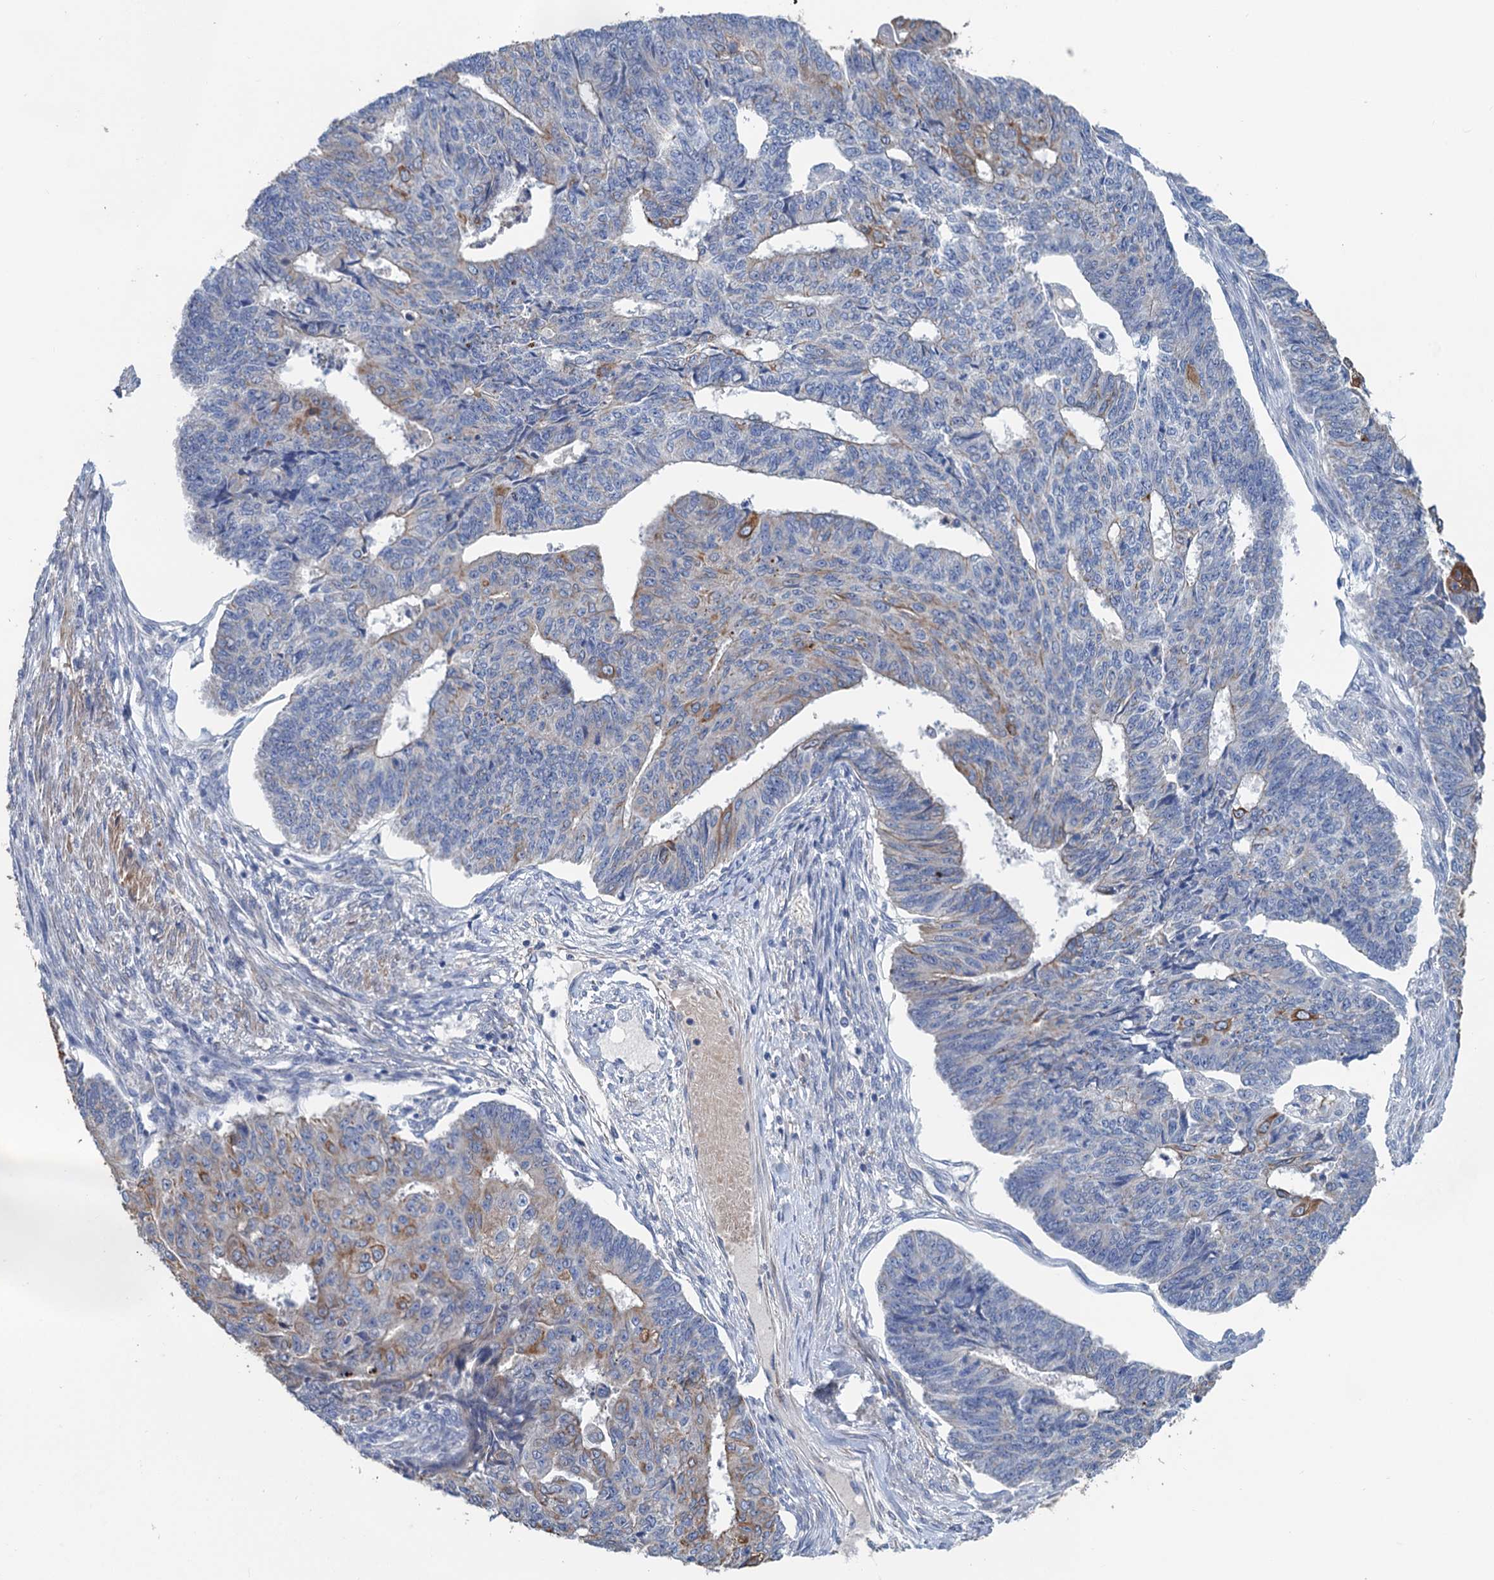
{"staining": {"intensity": "moderate", "quantity": "<25%", "location": "cytoplasmic/membranous"}, "tissue": "endometrial cancer", "cell_type": "Tumor cells", "image_type": "cancer", "snomed": [{"axis": "morphology", "description": "Adenocarcinoma, NOS"}, {"axis": "topography", "description": "Endometrium"}], "caption": "Endometrial adenocarcinoma stained for a protein (brown) reveals moderate cytoplasmic/membranous positive positivity in approximately <25% of tumor cells.", "gene": "SMCO3", "patient": {"sex": "female", "age": 32}}